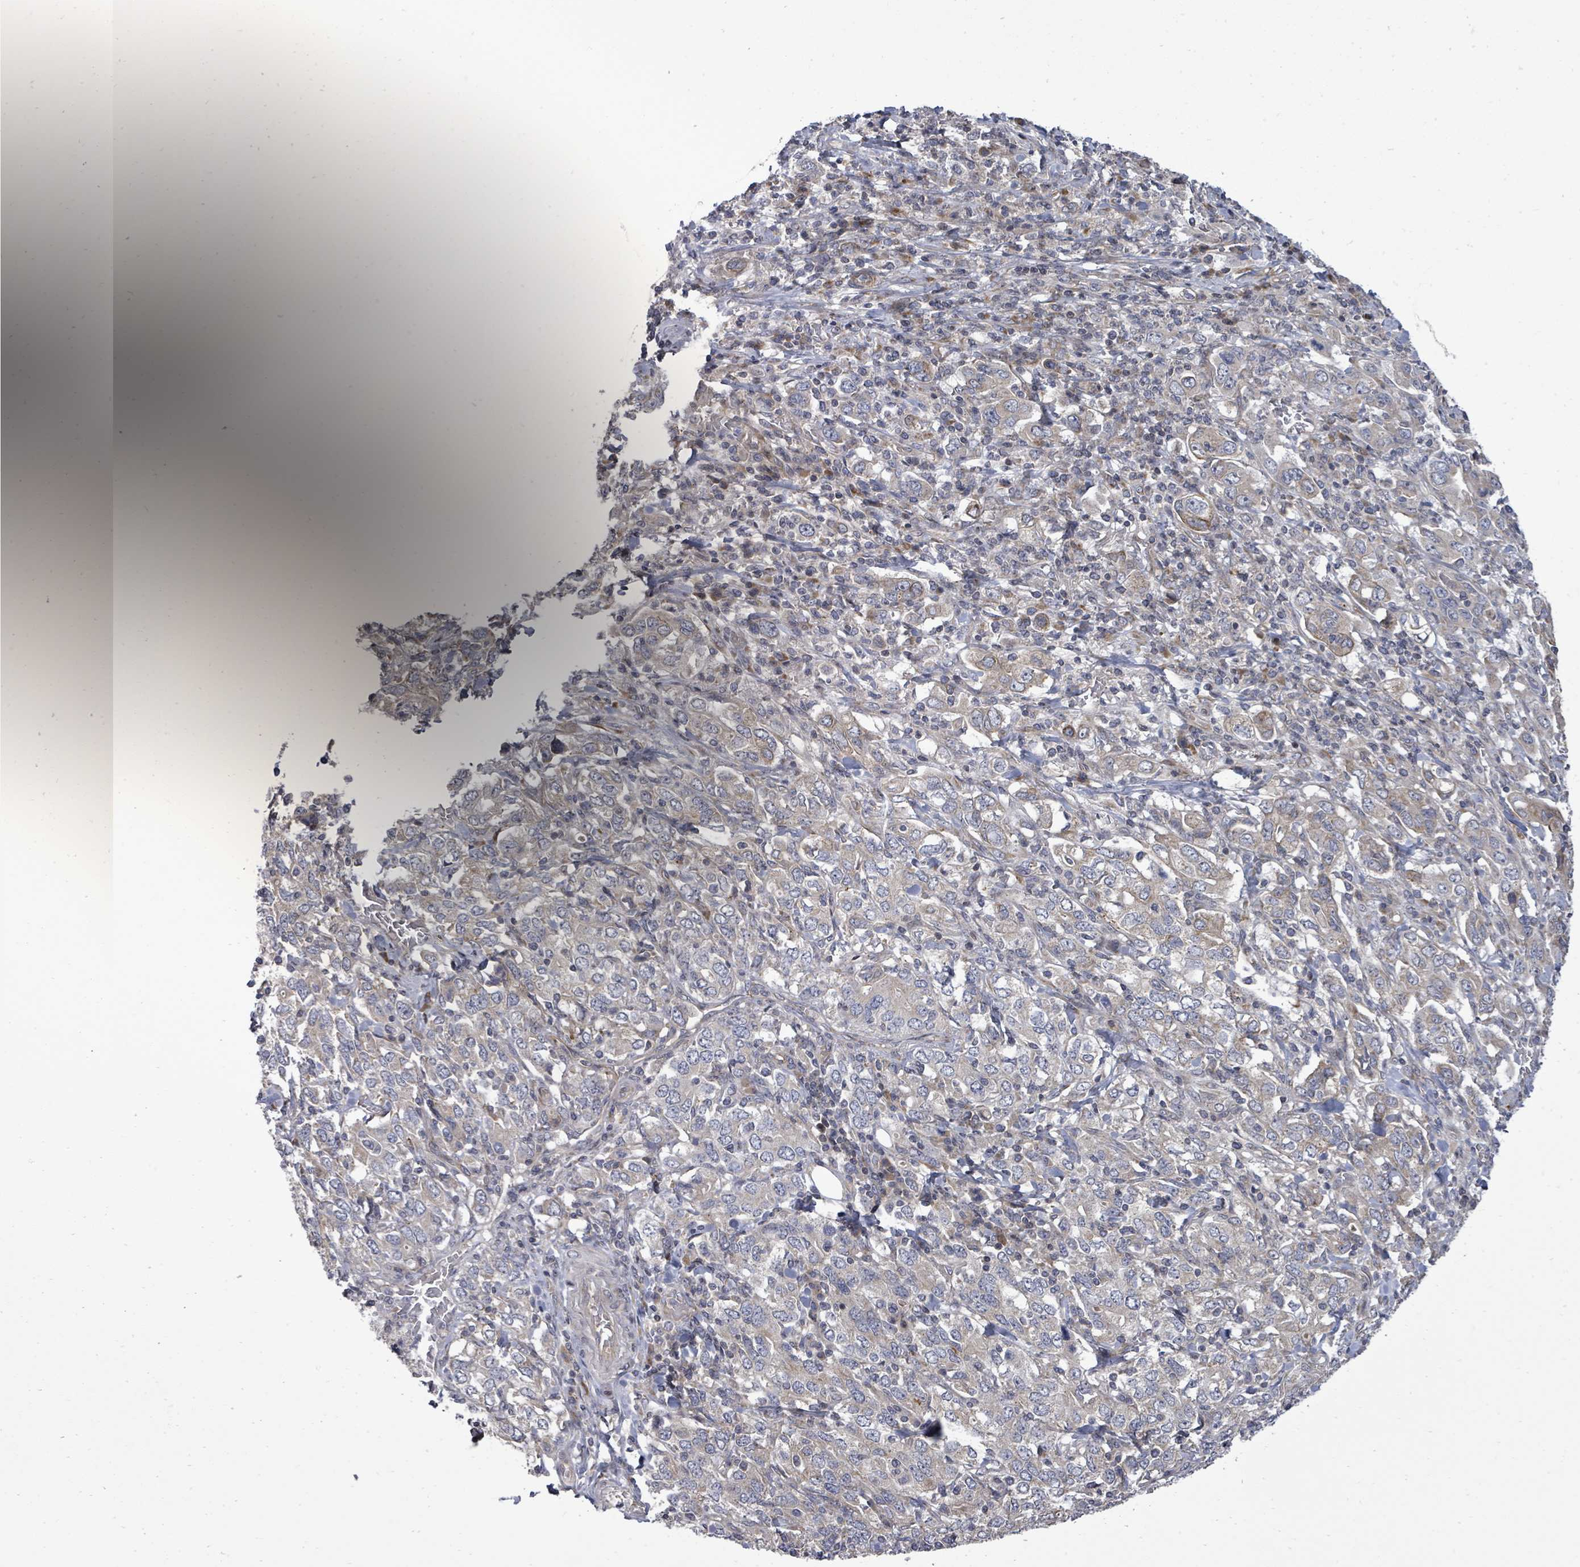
{"staining": {"intensity": "negative", "quantity": "none", "location": "none"}, "tissue": "stomach cancer", "cell_type": "Tumor cells", "image_type": "cancer", "snomed": [{"axis": "morphology", "description": "Adenocarcinoma, NOS"}, {"axis": "topography", "description": "Stomach, upper"}, {"axis": "topography", "description": "Stomach"}], "caption": "Image shows no significant protein positivity in tumor cells of stomach cancer. (Stains: DAB (3,3'-diaminobenzidine) IHC with hematoxylin counter stain, Microscopy: brightfield microscopy at high magnification).", "gene": "KRTAP27-1", "patient": {"sex": "male", "age": 62}}